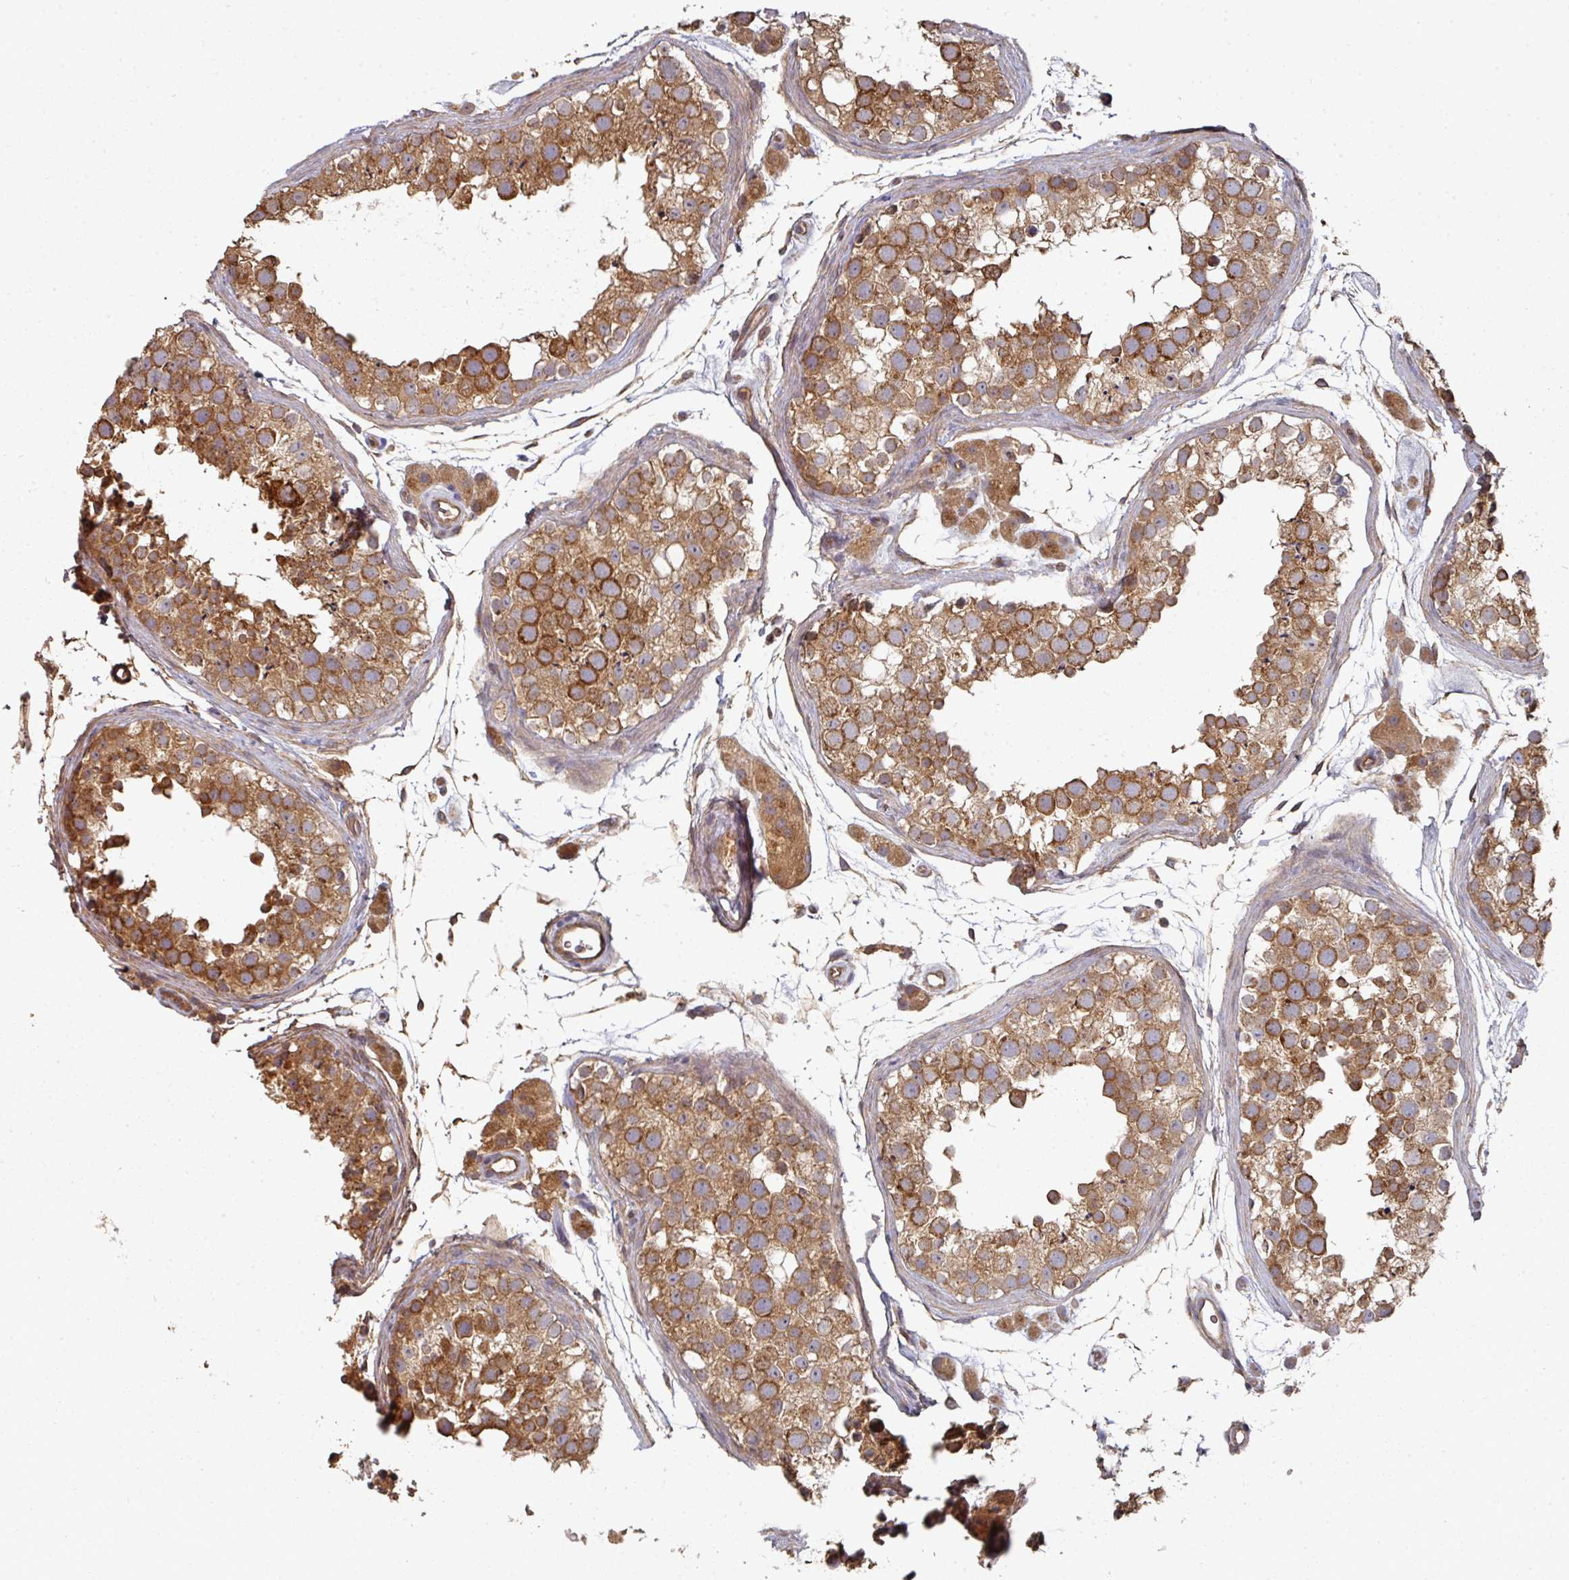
{"staining": {"intensity": "moderate", "quantity": ">75%", "location": "cytoplasmic/membranous"}, "tissue": "testis", "cell_type": "Cells in seminiferous ducts", "image_type": "normal", "snomed": [{"axis": "morphology", "description": "Normal tissue, NOS"}, {"axis": "topography", "description": "Testis"}], "caption": "Moderate cytoplasmic/membranous staining for a protein is appreciated in approximately >75% of cells in seminiferous ducts of unremarkable testis using IHC.", "gene": "EDEM2", "patient": {"sex": "male", "age": 41}}